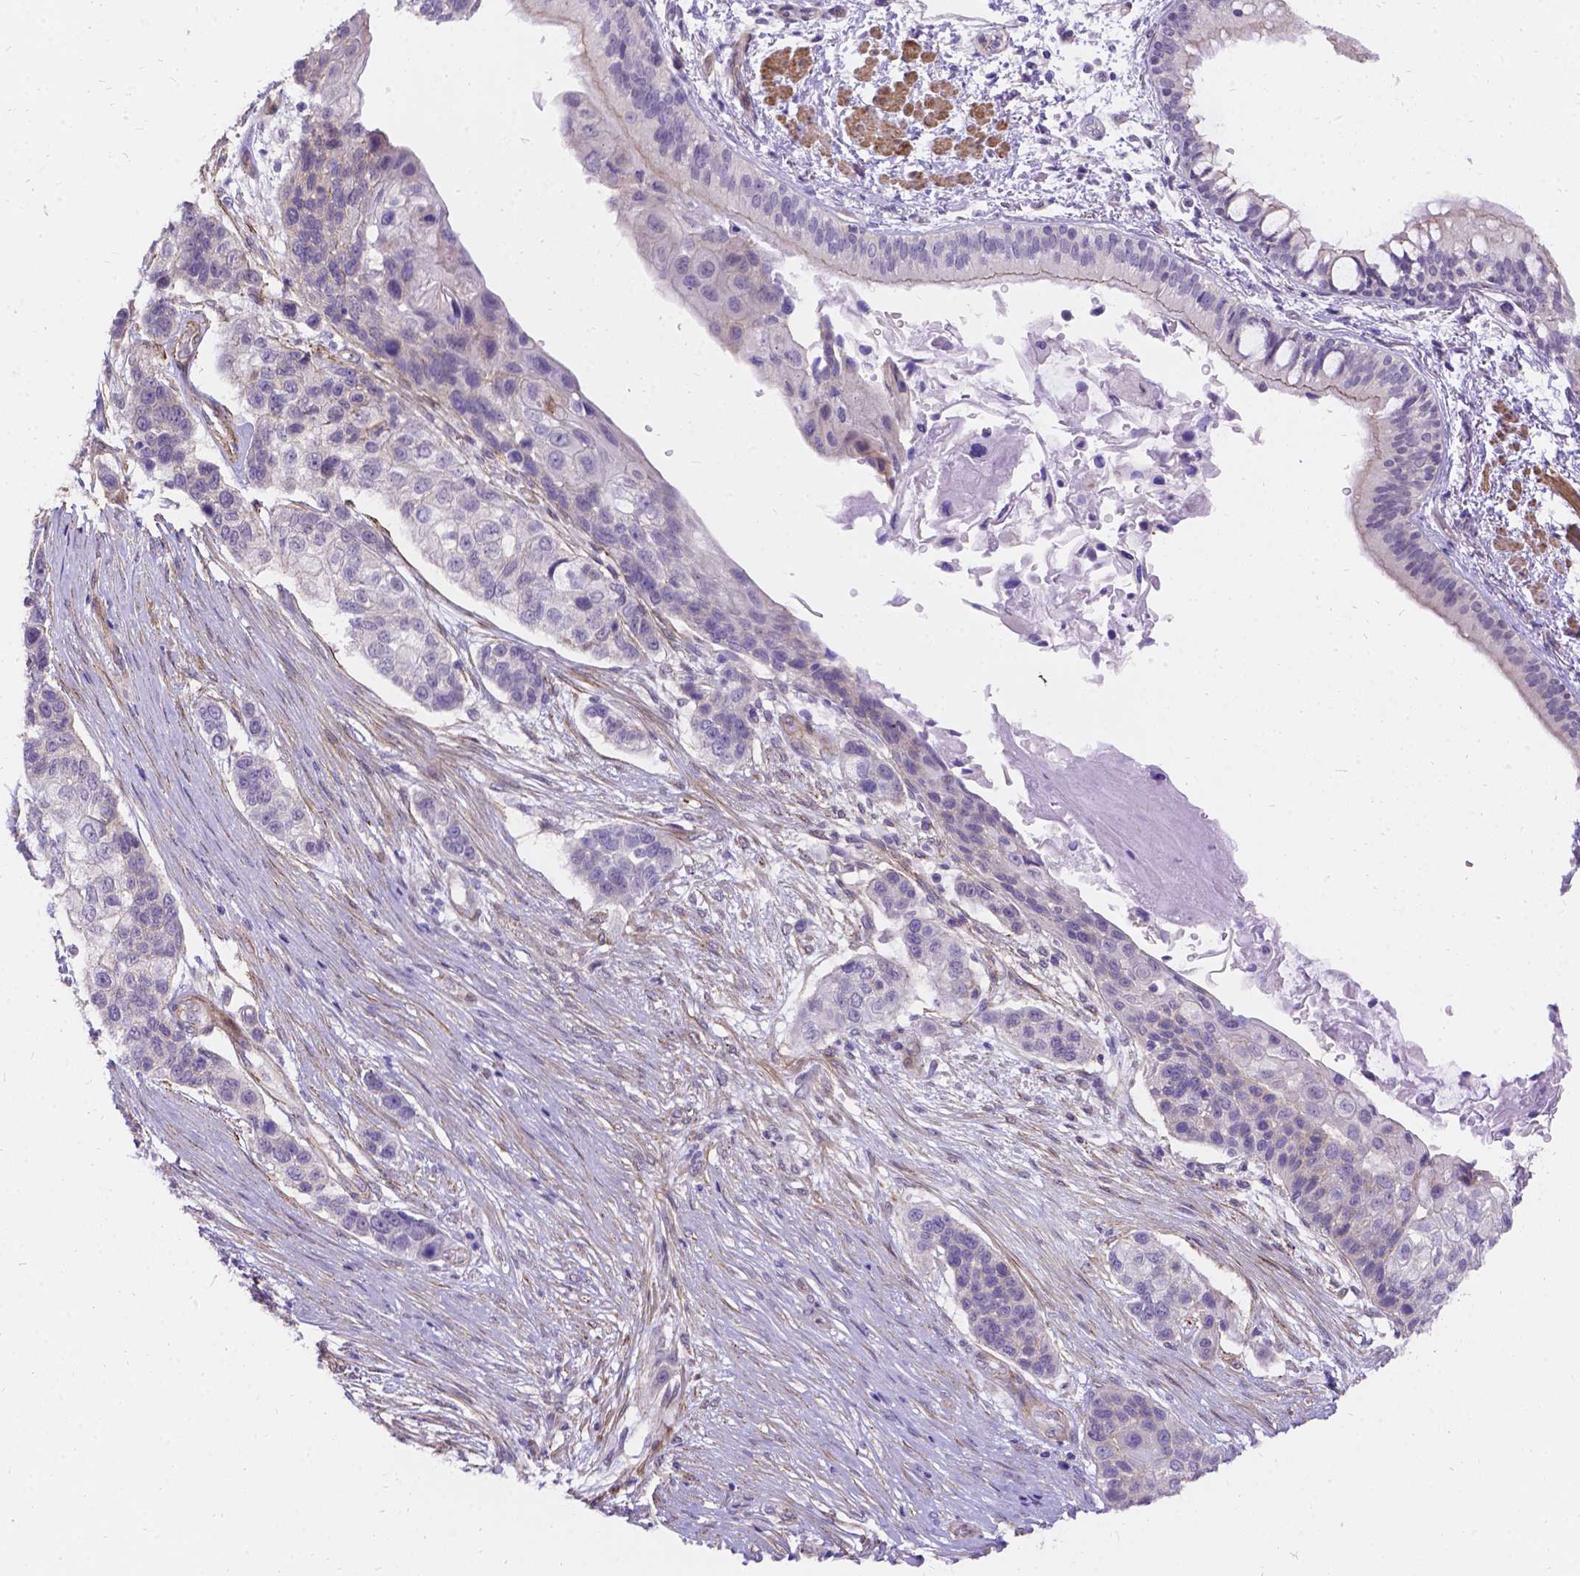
{"staining": {"intensity": "weak", "quantity": "<25%", "location": "cytoplasmic/membranous"}, "tissue": "lung cancer", "cell_type": "Tumor cells", "image_type": "cancer", "snomed": [{"axis": "morphology", "description": "Squamous cell carcinoma, NOS"}, {"axis": "topography", "description": "Lung"}], "caption": "DAB (3,3'-diaminobenzidine) immunohistochemical staining of lung cancer exhibits no significant positivity in tumor cells.", "gene": "PALS1", "patient": {"sex": "male", "age": 69}}